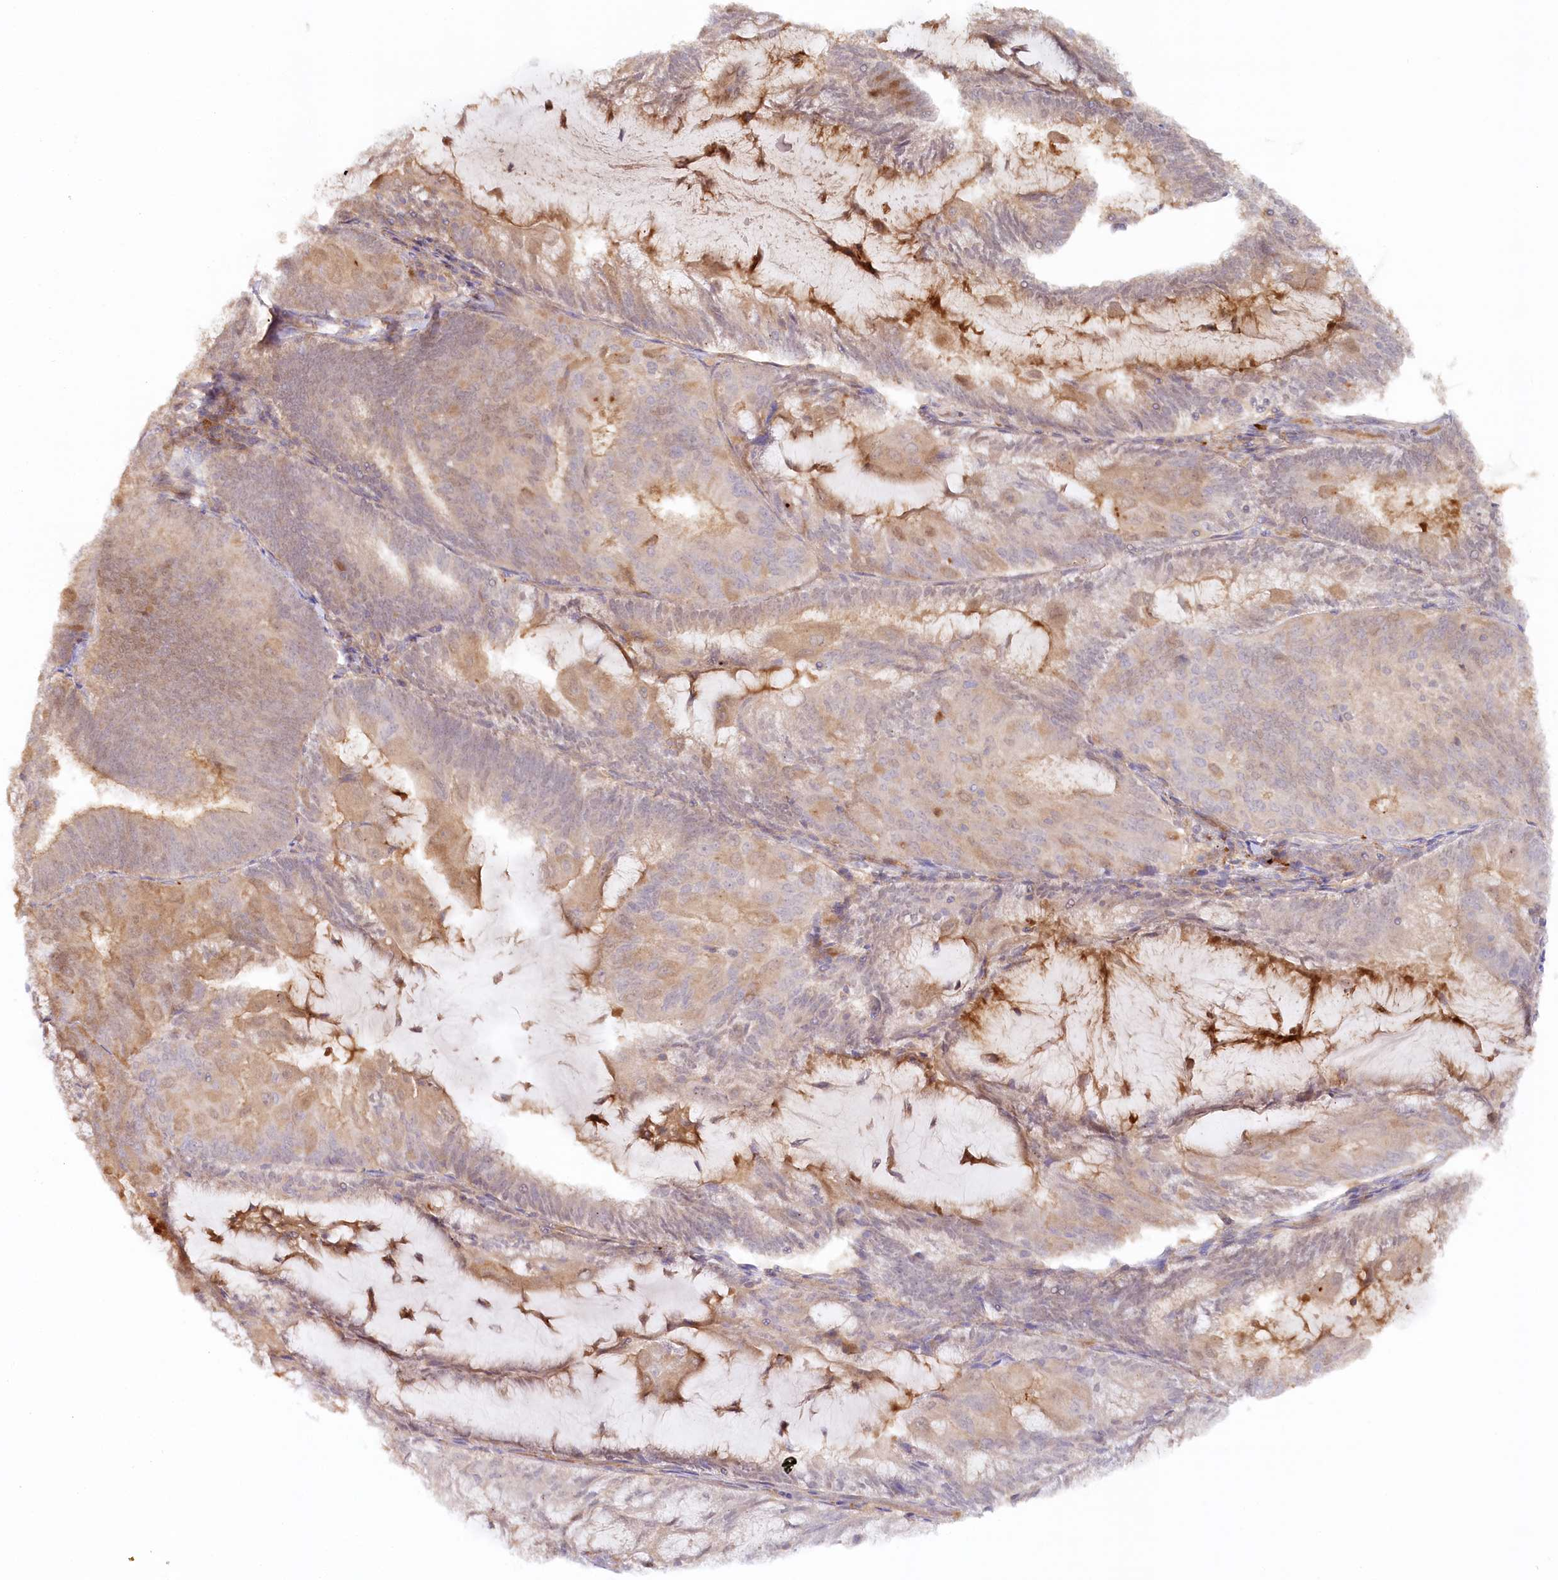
{"staining": {"intensity": "moderate", "quantity": "25%-75%", "location": "cytoplasmic/membranous"}, "tissue": "endometrial cancer", "cell_type": "Tumor cells", "image_type": "cancer", "snomed": [{"axis": "morphology", "description": "Adenocarcinoma, NOS"}, {"axis": "topography", "description": "Endometrium"}], "caption": "A brown stain labels moderate cytoplasmic/membranous staining of a protein in human adenocarcinoma (endometrial) tumor cells.", "gene": "GBE1", "patient": {"sex": "female", "age": 81}}